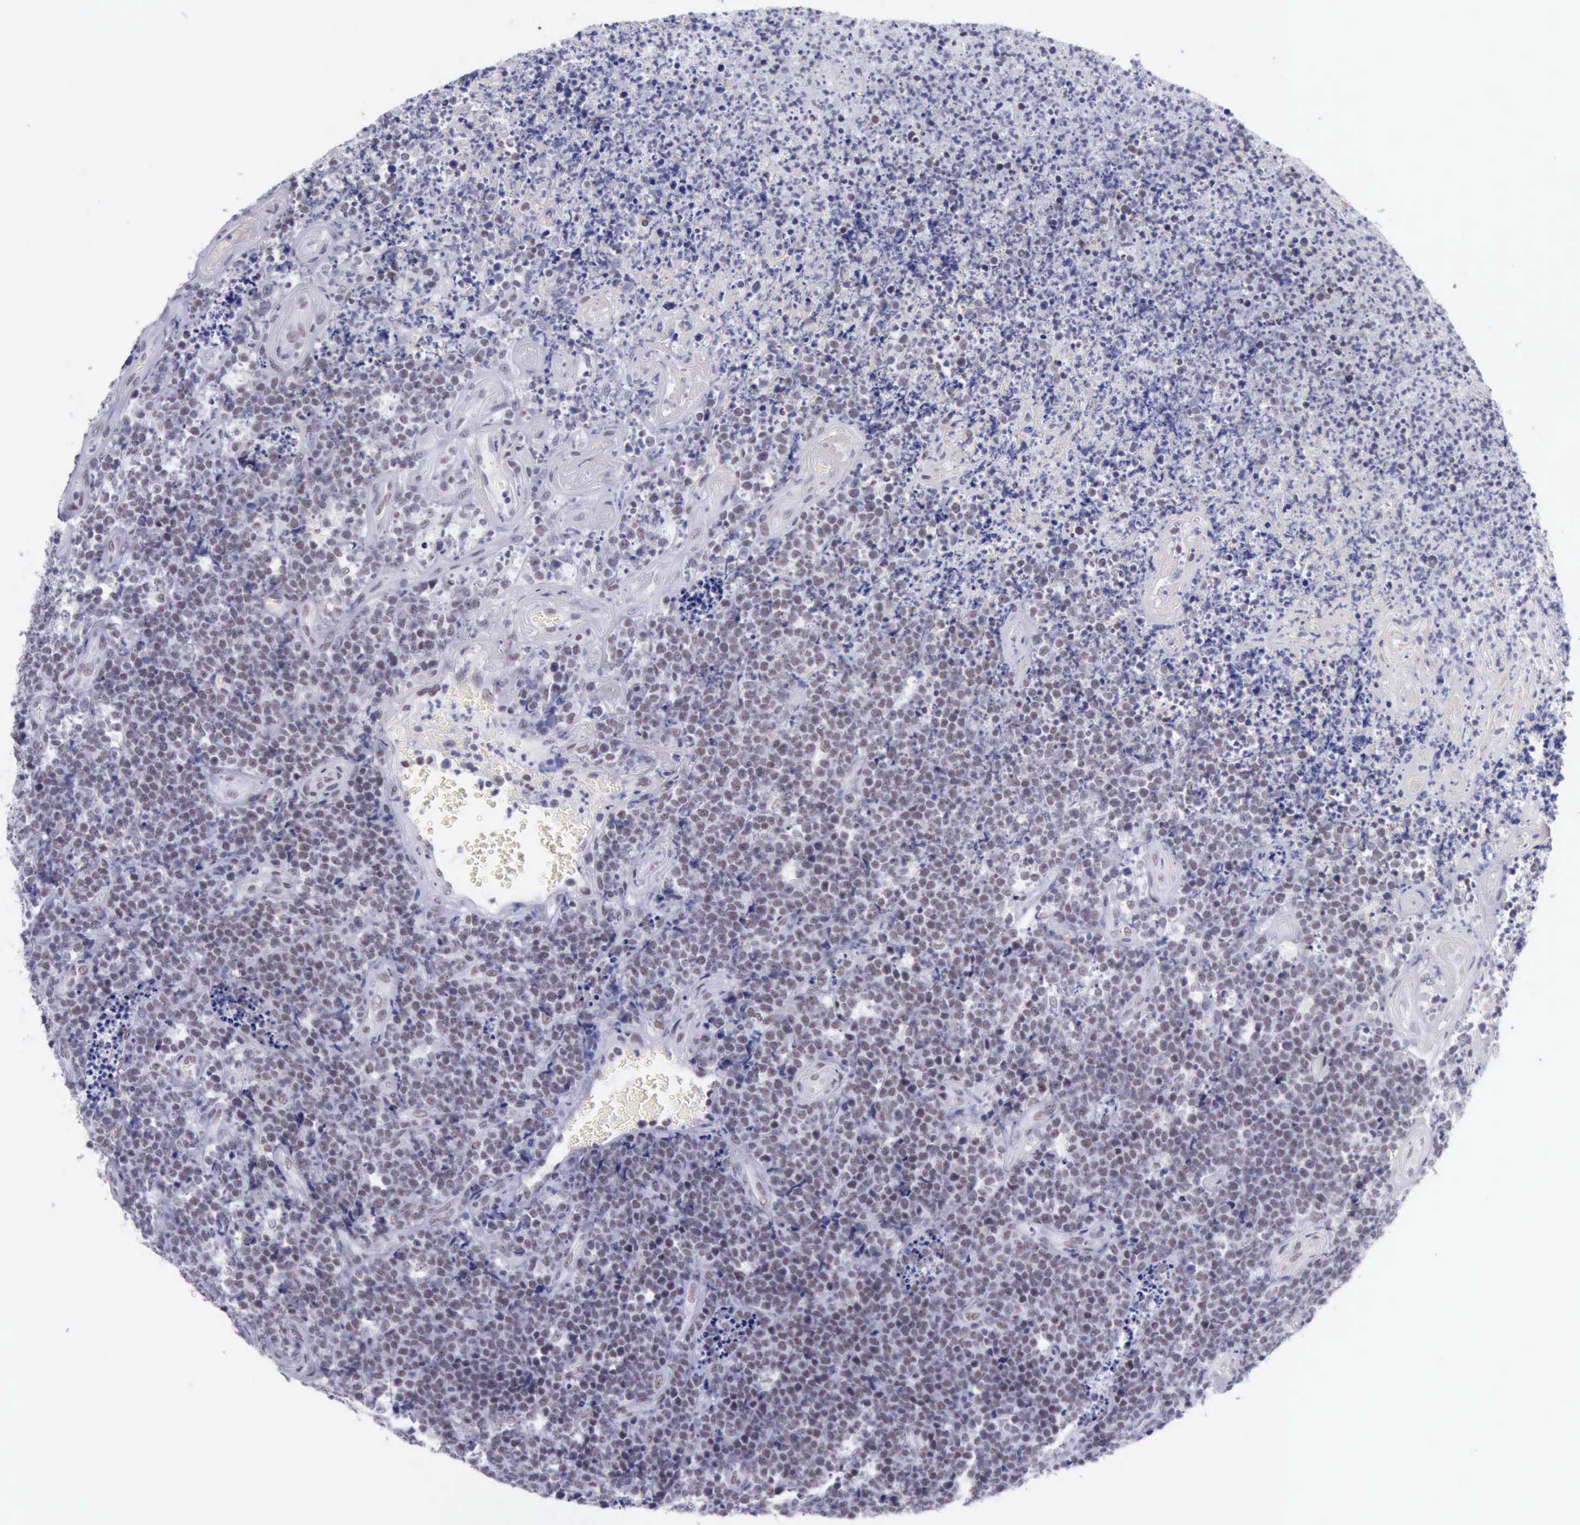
{"staining": {"intensity": "weak", "quantity": "25%-75%", "location": "nuclear"}, "tissue": "lymphoma", "cell_type": "Tumor cells", "image_type": "cancer", "snomed": [{"axis": "morphology", "description": "Malignant lymphoma, non-Hodgkin's type, High grade"}, {"axis": "topography", "description": "Small intestine"}, {"axis": "topography", "description": "Colon"}], "caption": "An immunohistochemistry image of tumor tissue is shown. Protein staining in brown highlights weak nuclear positivity in lymphoma within tumor cells.", "gene": "EP300", "patient": {"sex": "male", "age": 8}}